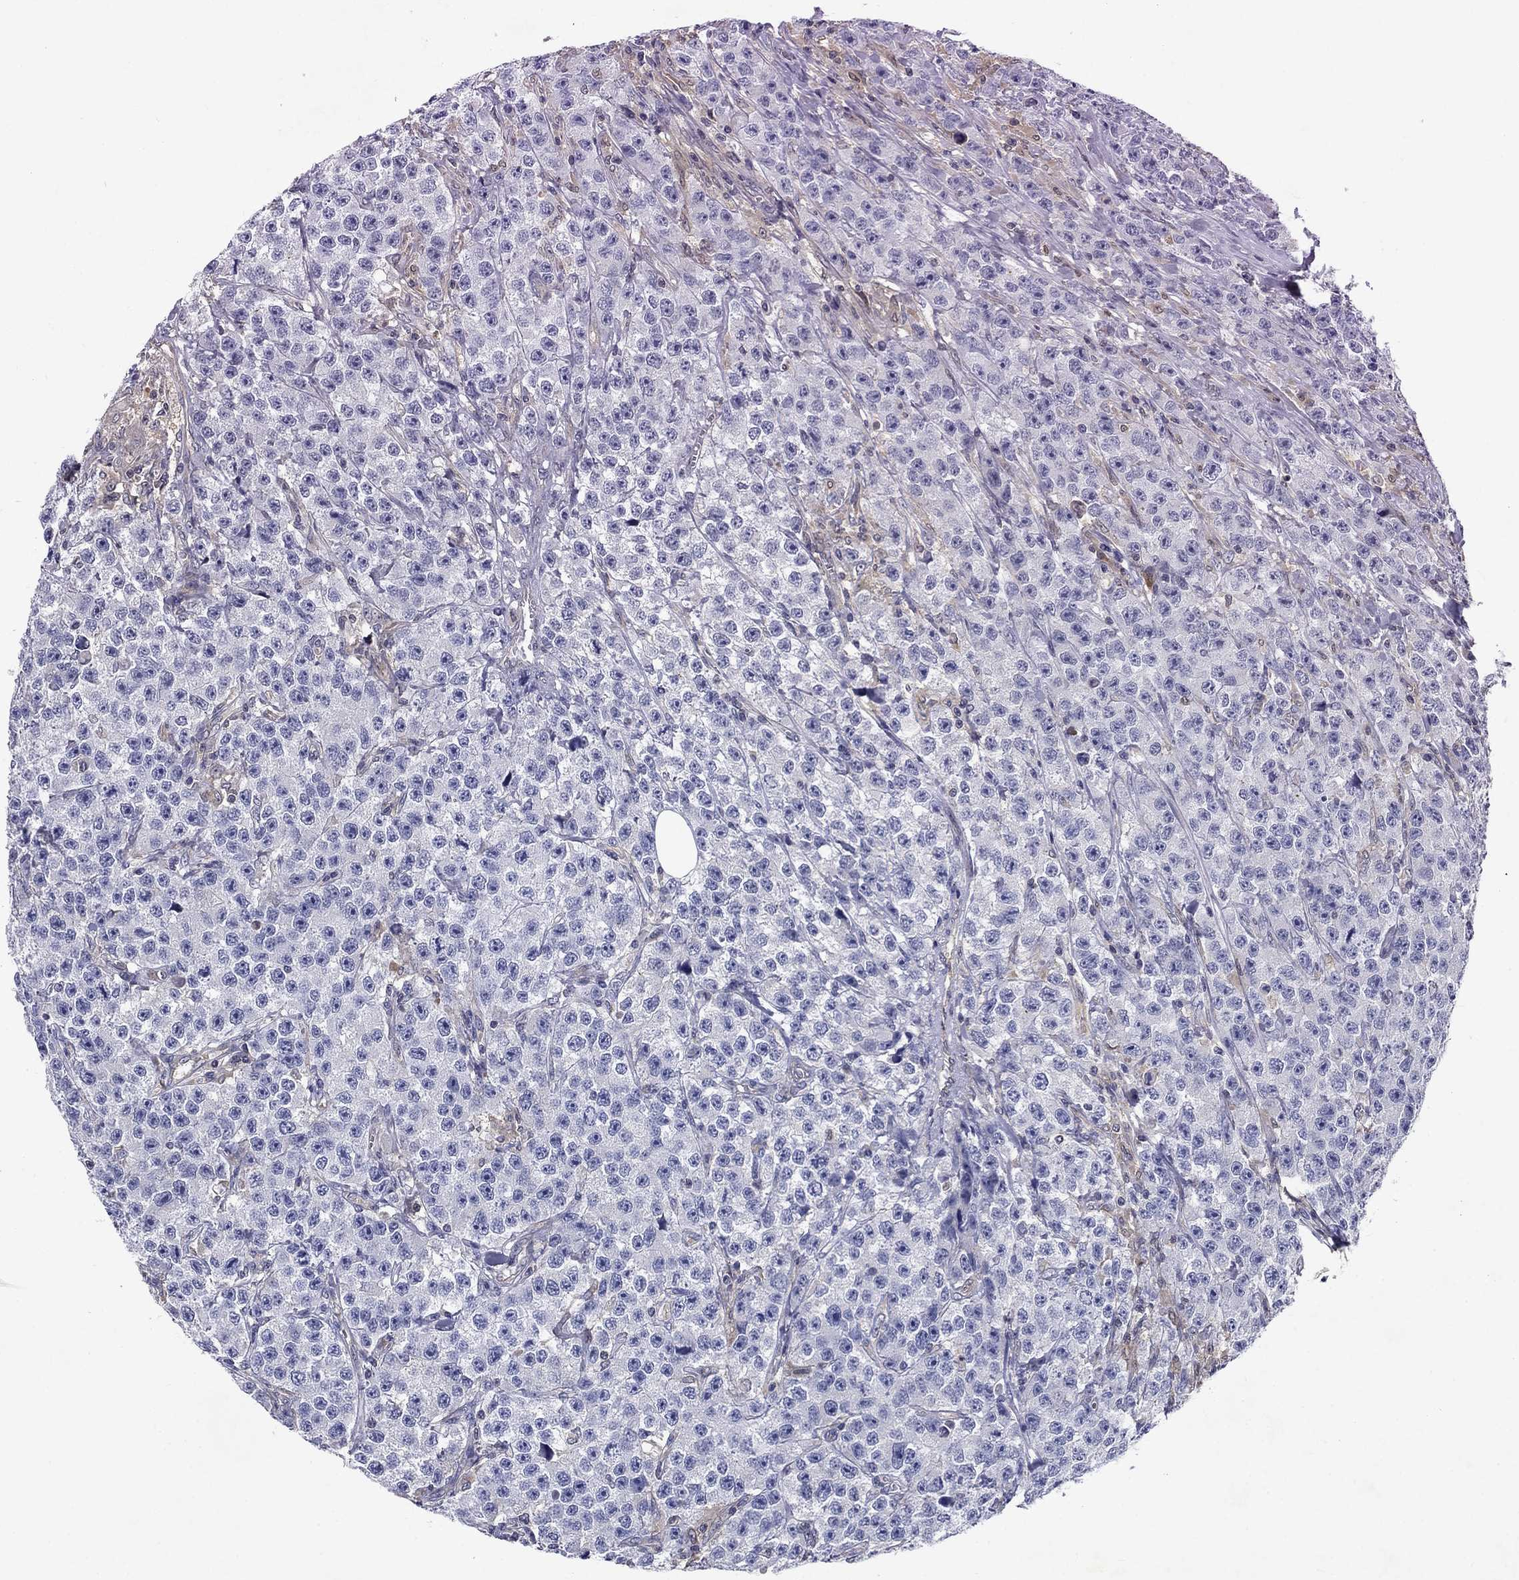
{"staining": {"intensity": "negative", "quantity": "none", "location": "none"}, "tissue": "testis cancer", "cell_type": "Tumor cells", "image_type": "cancer", "snomed": [{"axis": "morphology", "description": "Seminoma, NOS"}, {"axis": "topography", "description": "Testis"}], "caption": "High magnification brightfield microscopy of seminoma (testis) stained with DAB (3,3'-diaminobenzidine) (brown) and counterstained with hematoxylin (blue): tumor cells show no significant expression. The staining is performed using DAB brown chromogen with nuclei counter-stained in using hematoxylin.", "gene": "GLTP", "patient": {"sex": "male", "age": 59}}